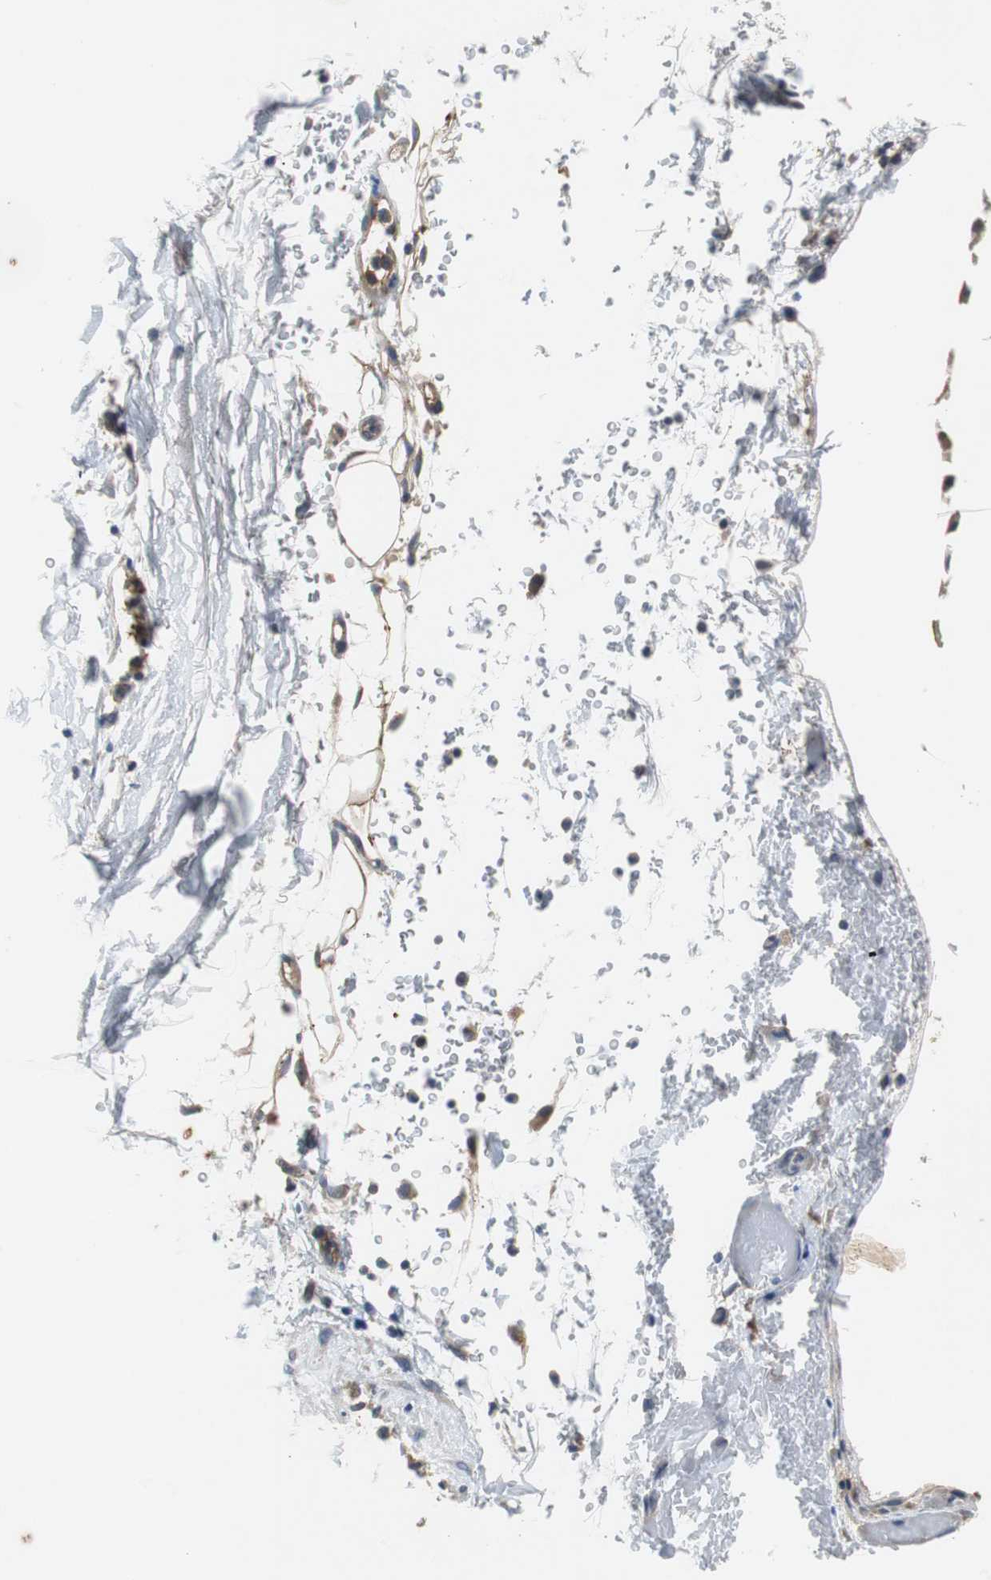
{"staining": {"intensity": "weak", "quantity": "<25%", "location": "cytoplasmic/membranous"}, "tissue": "adipose tissue", "cell_type": "Adipocytes", "image_type": "normal", "snomed": [{"axis": "morphology", "description": "Normal tissue, NOS"}, {"axis": "topography", "description": "Cartilage tissue"}, {"axis": "topography", "description": "Bronchus"}], "caption": "DAB immunohistochemical staining of normal adipose tissue exhibits no significant expression in adipocytes. (DAB immunohistochemistry (IHC) visualized using brightfield microscopy, high magnification).", "gene": "SORT1", "patient": {"sex": "female", "age": 73}}